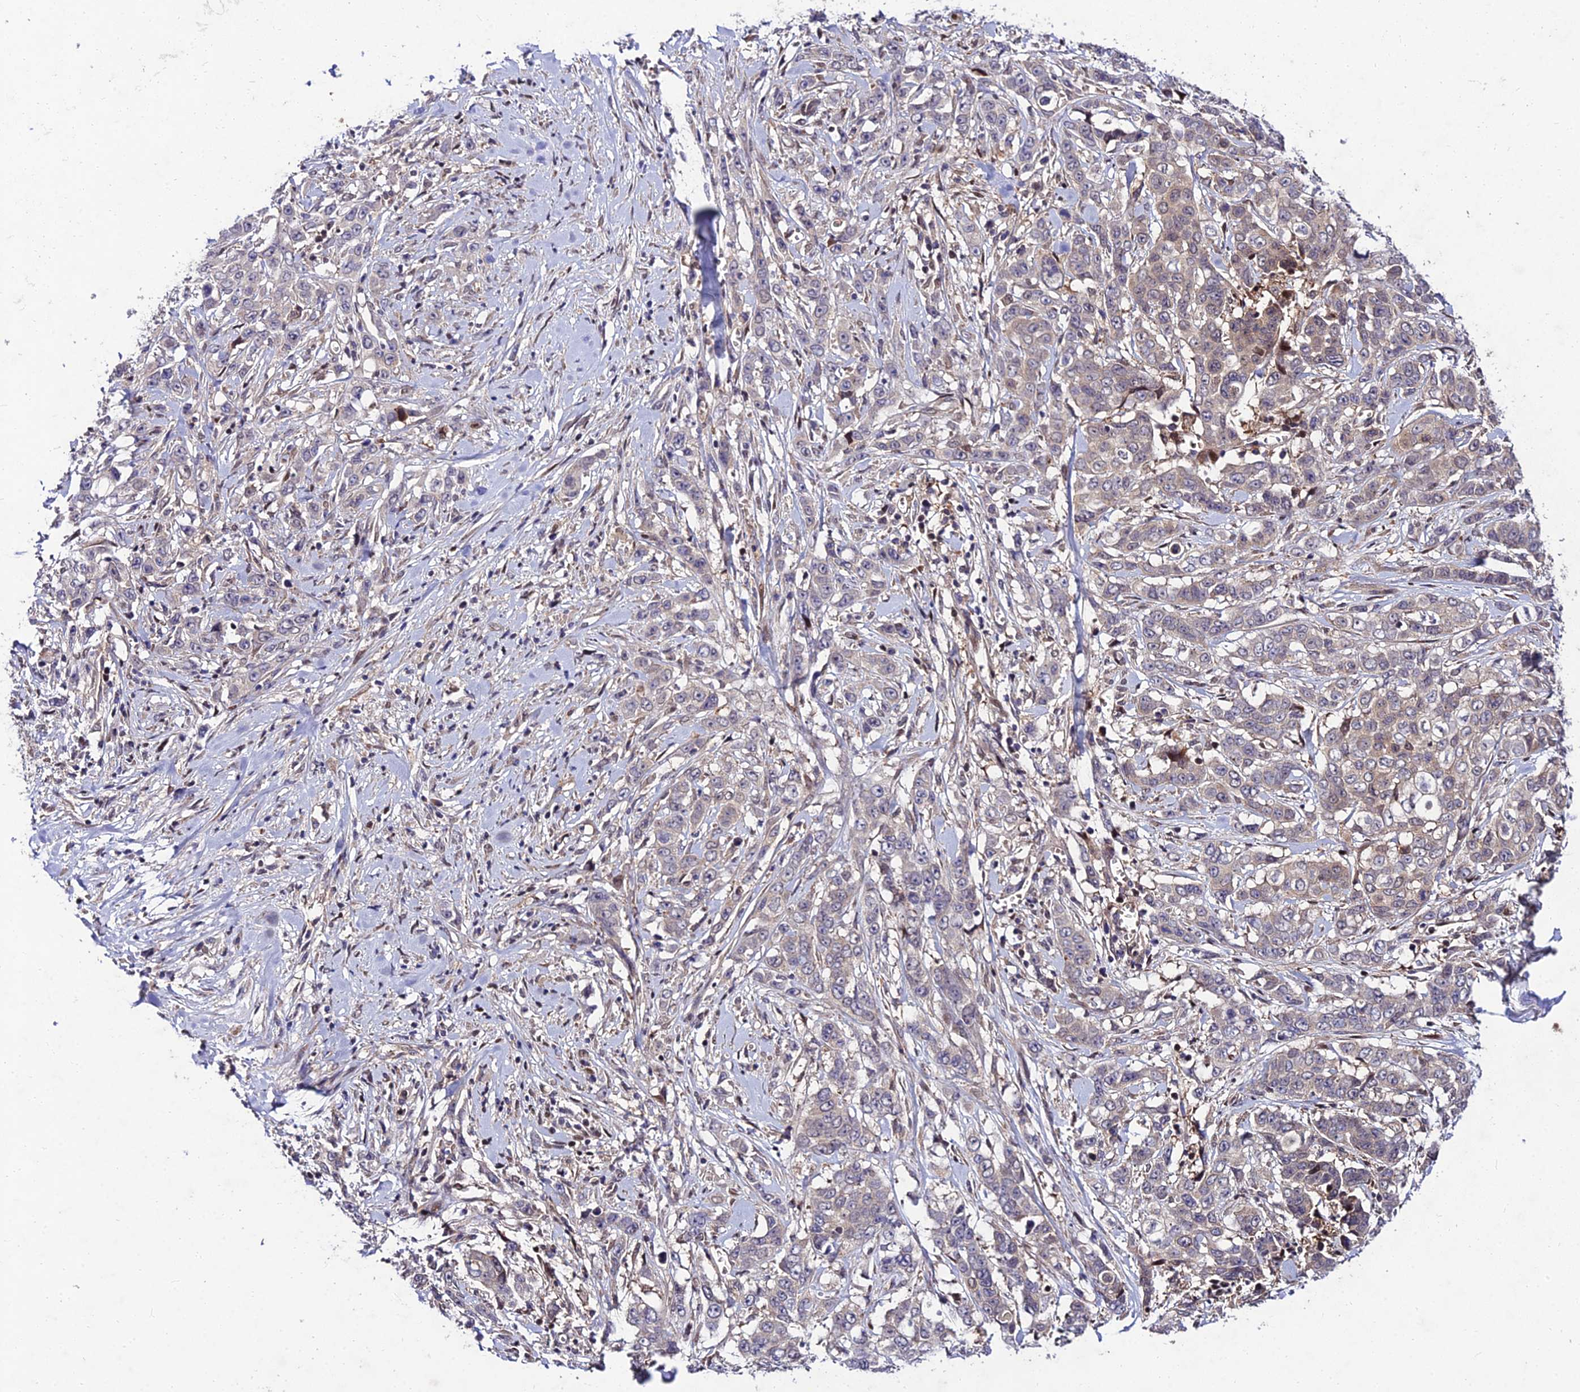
{"staining": {"intensity": "negative", "quantity": "none", "location": "none"}, "tissue": "stomach cancer", "cell_type": "Tumor cells", "image_type": "cancer", "snomed": [{"axis": "morphology", "description": "Adenocarcinoma, NOS"}, {"axis": "topography", "description": "Stomach, upper"}], "caption": "High magnification brightfield microscopy of stomach cancer (adenocarcinoma) stained with DAB (3,3'-diaminobenzidine) (brown) and counterstained with hematoxylin (blue): tumor cells show no significant positivity.", "gene": "MKKS", "patient": {"sex": "male", "age": 62}}